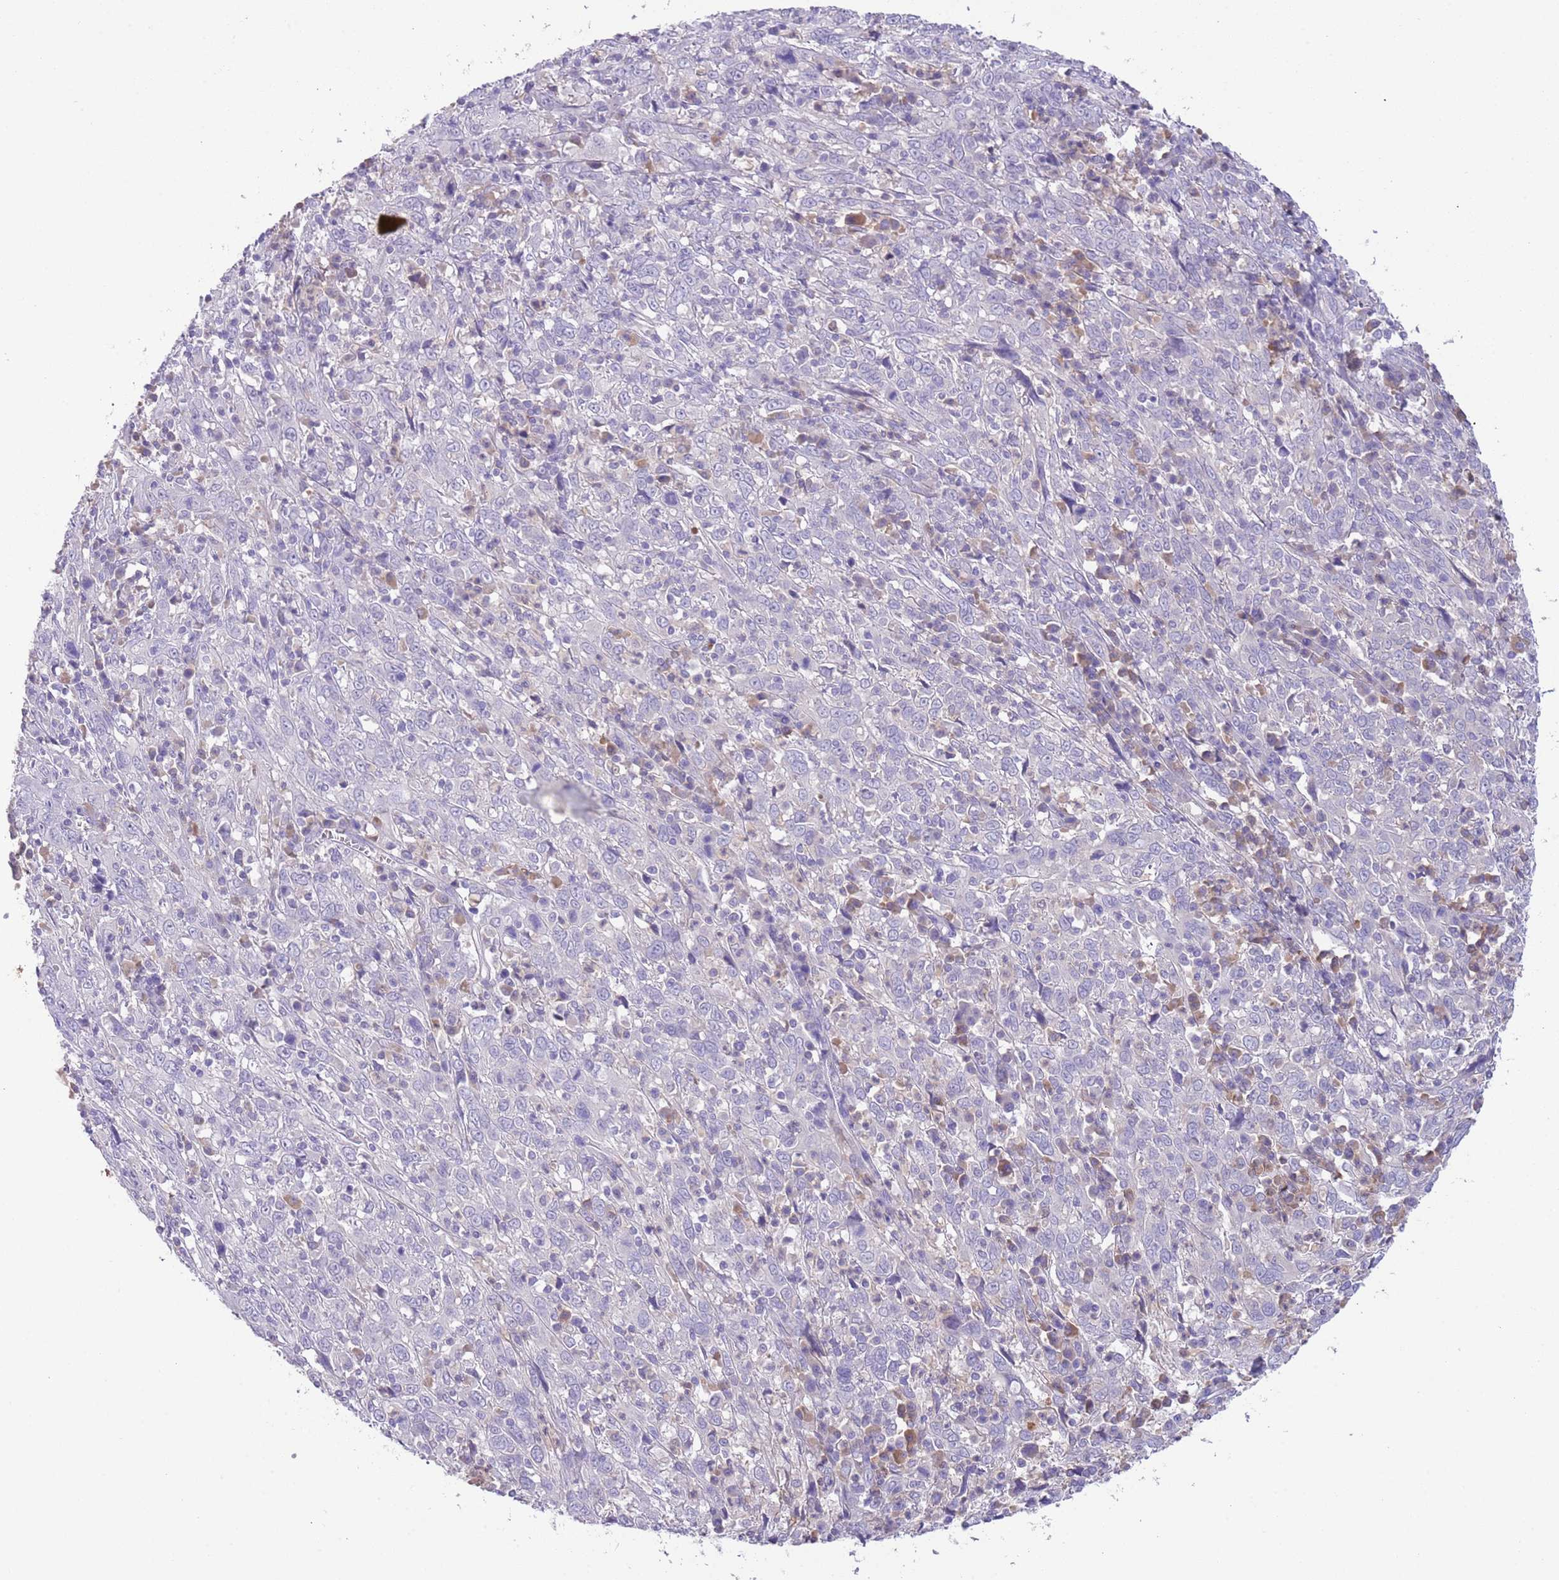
{"staining": {"intensity": "negative", "quantity": "none", "location": "none"}, "tissue": "cervical cancer", "cell_type": "Tumor cells", "image_type": "cancer", "snomed": [{"axis": "morphology", "description": "Squamous cell carcinoma, NOS"}, {"axis": "topography", "description": "Cervix"}], "caption": "The histopathology image displays no staining of tumor cells in cervical squamous cell carcinoma. (DAB (3,3'-diaminobenzidine) immunohistochemistry (IHC) with hematoxylin counter stain).", "gene": "IGFL4", "patient": {"sex": "female", "age": 46}}